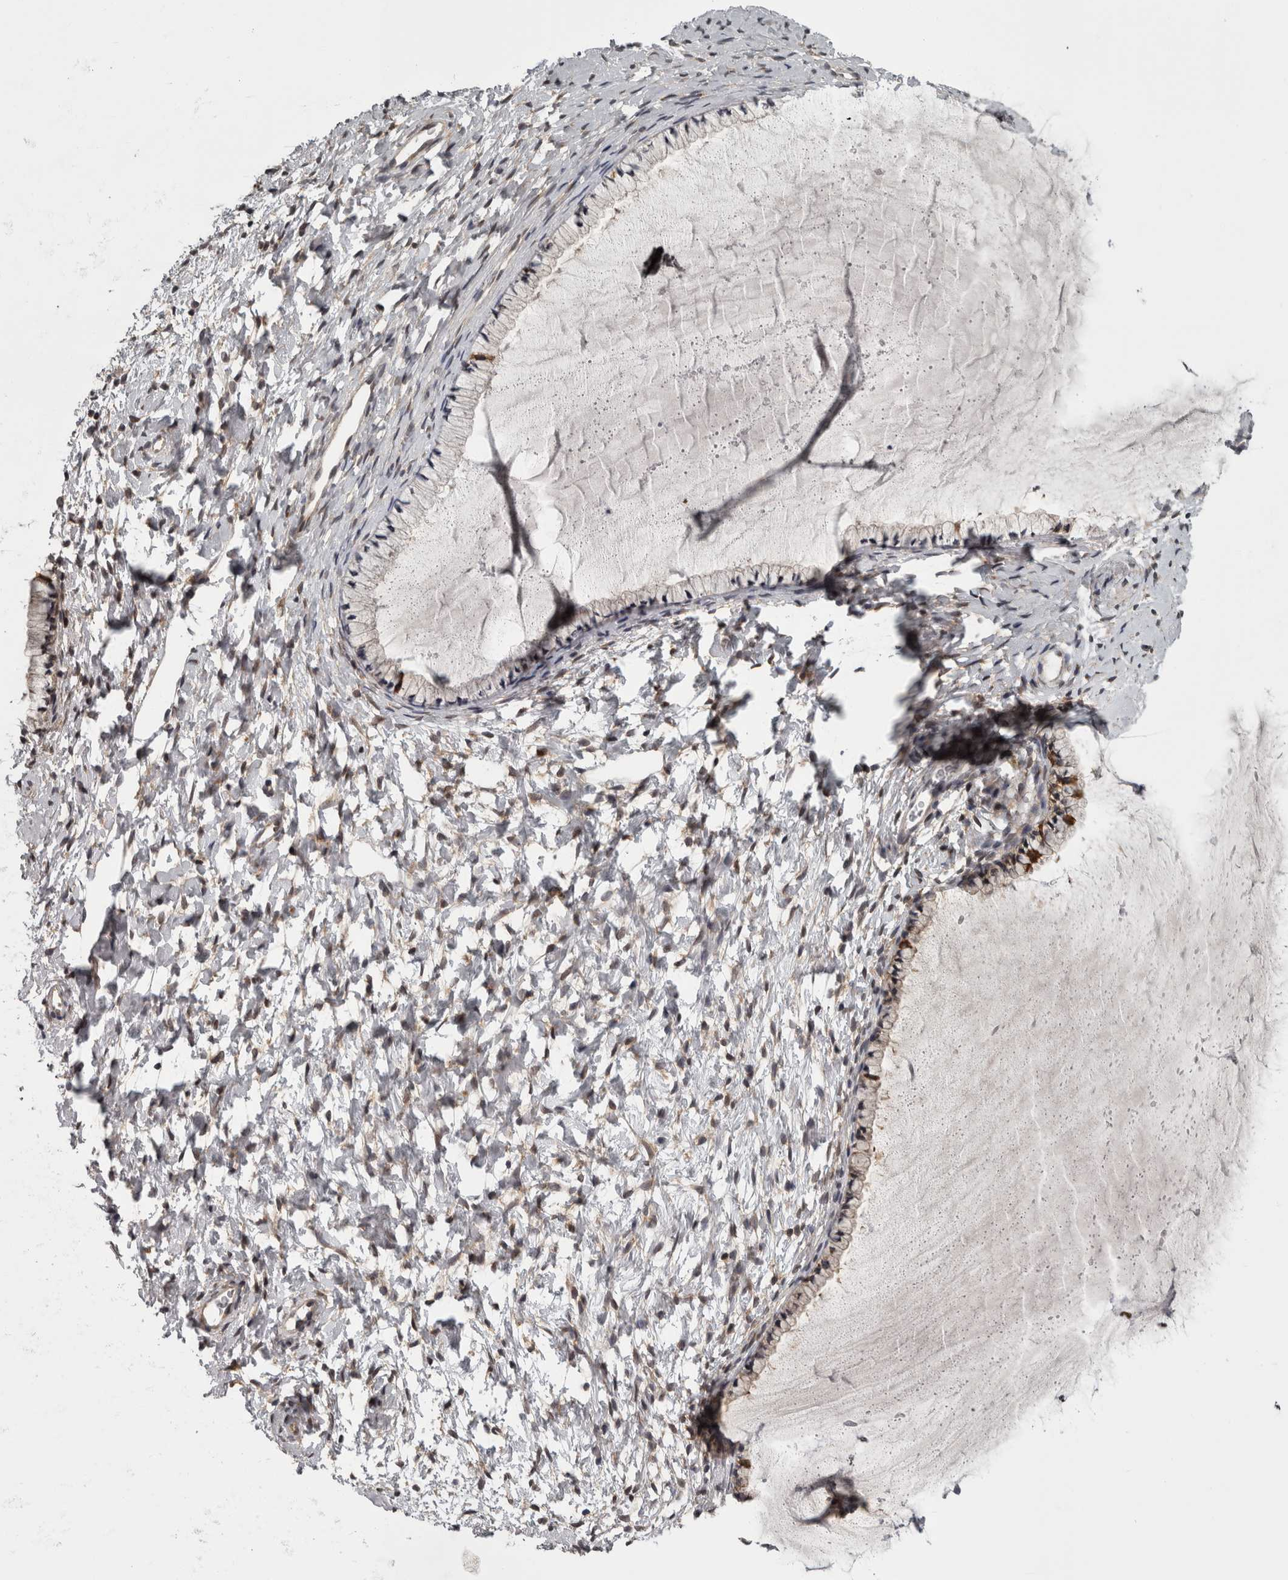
{"staining": {"intensity": "moderate", "quantity": "<25%", "location": "cytoplasmic/membranous"}, "tissue": "cervix", "cell_type": "Glandular cells", "image_type": "normal", "snomed": [{"axis": "morphology", "description": "Normal tissue, NOS"}, {"axis": "topography", "description": "Cervix"}], "caption": "About <25% of glandular cells in normal cervix show moderate cytoplasmic/membranous protein expression as visualized by brown immunohistochemical staining.", "gene": "CACYBP", "patient": {"sex": "female", "age": 72}}